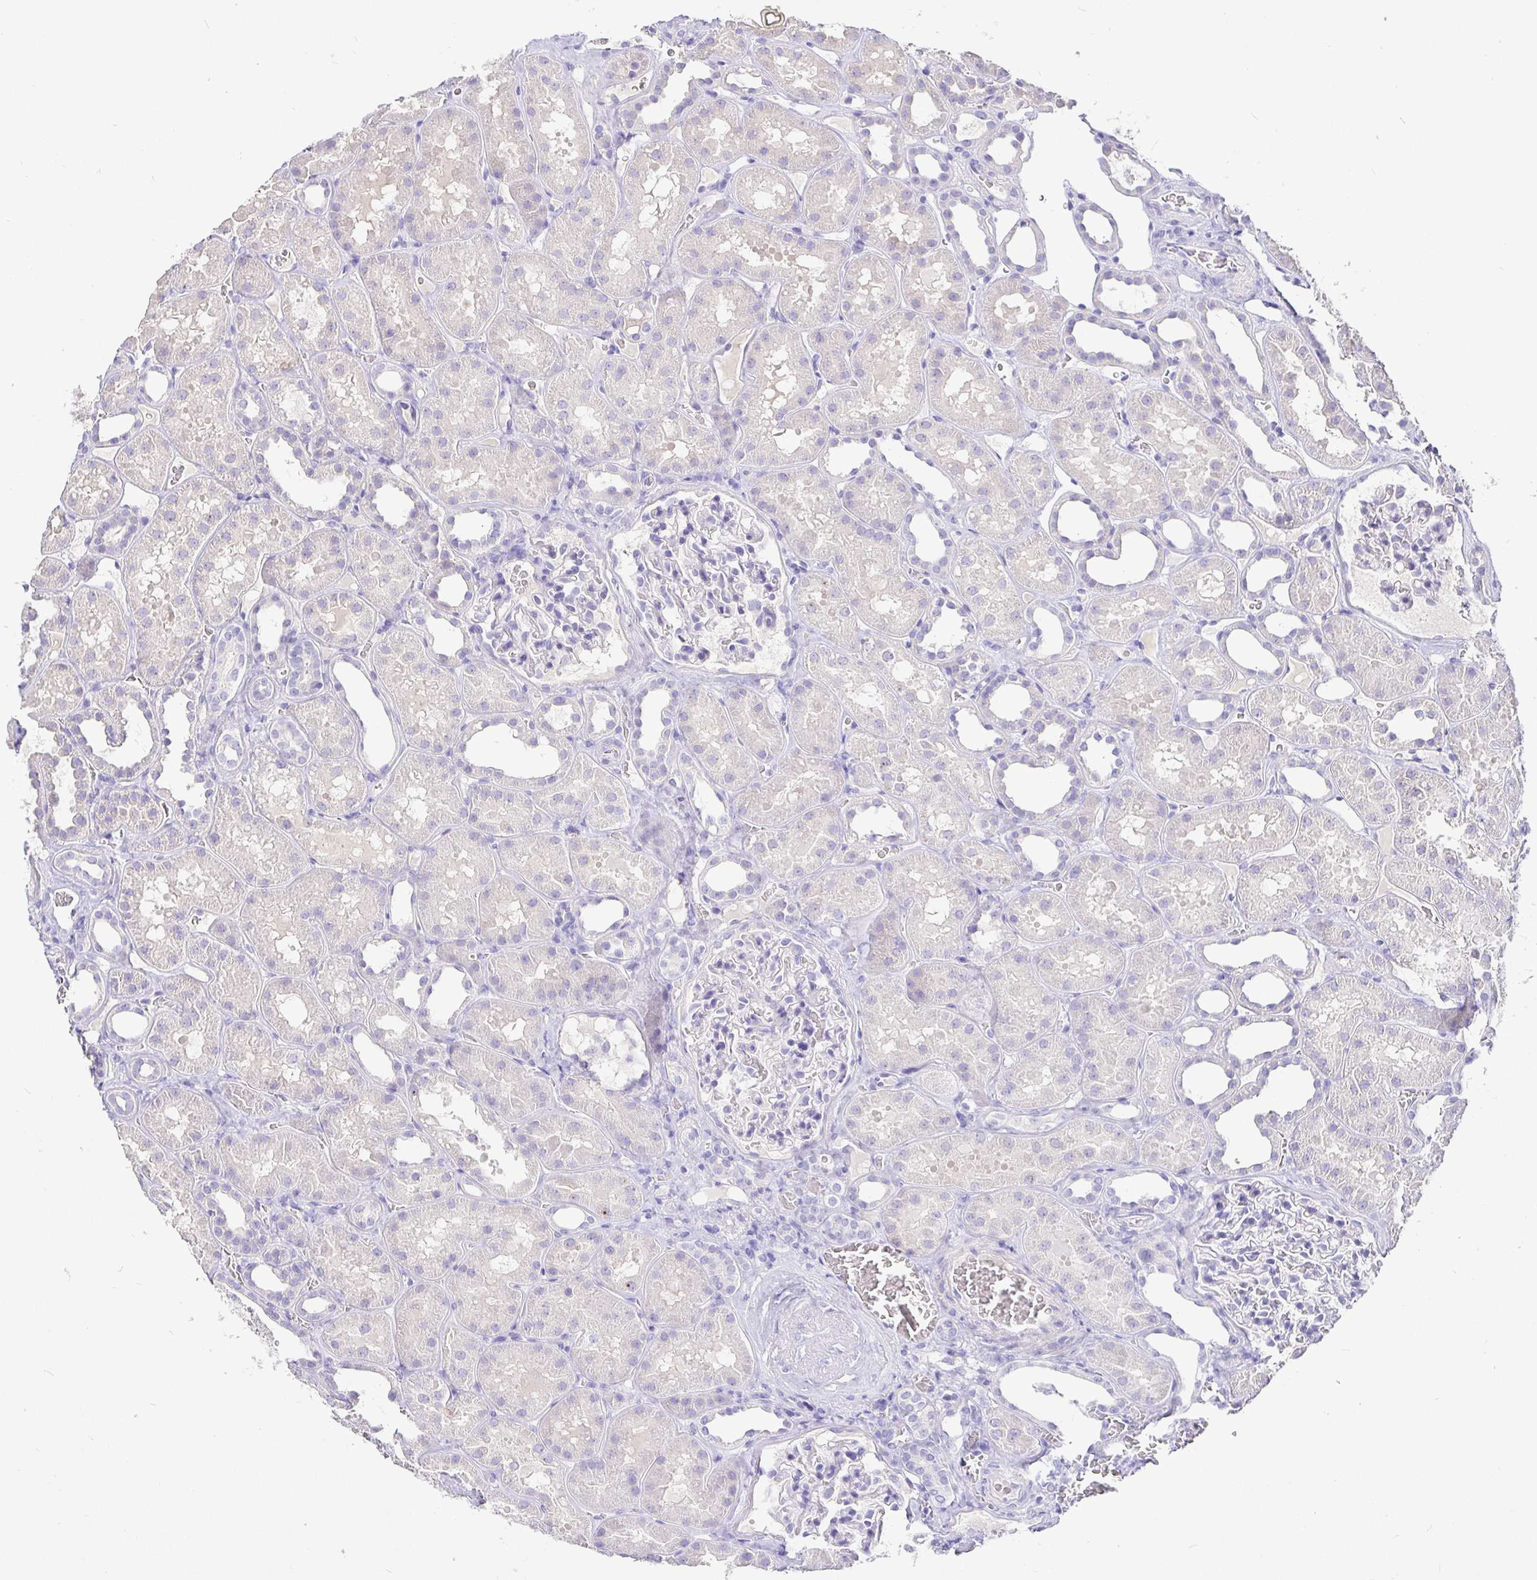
{"staining": {"intensity": "negative", "quantity": "none", "location": "none"}, "tissue": "kidney", "cell_type": "Cells in glomeruli", "image_type": "normal", "snomed": [{"axis": "morphology", "description": "Normal tissue, NOS"}, {"axis": "topography", "description": "Kidney"}], "caption": "Cells in glomeruli show no significant protein expression in benign kidney. Nuclei are stained in blue.", "gene": "TPTE", "patient": {"sex": "female", "age": 41}}